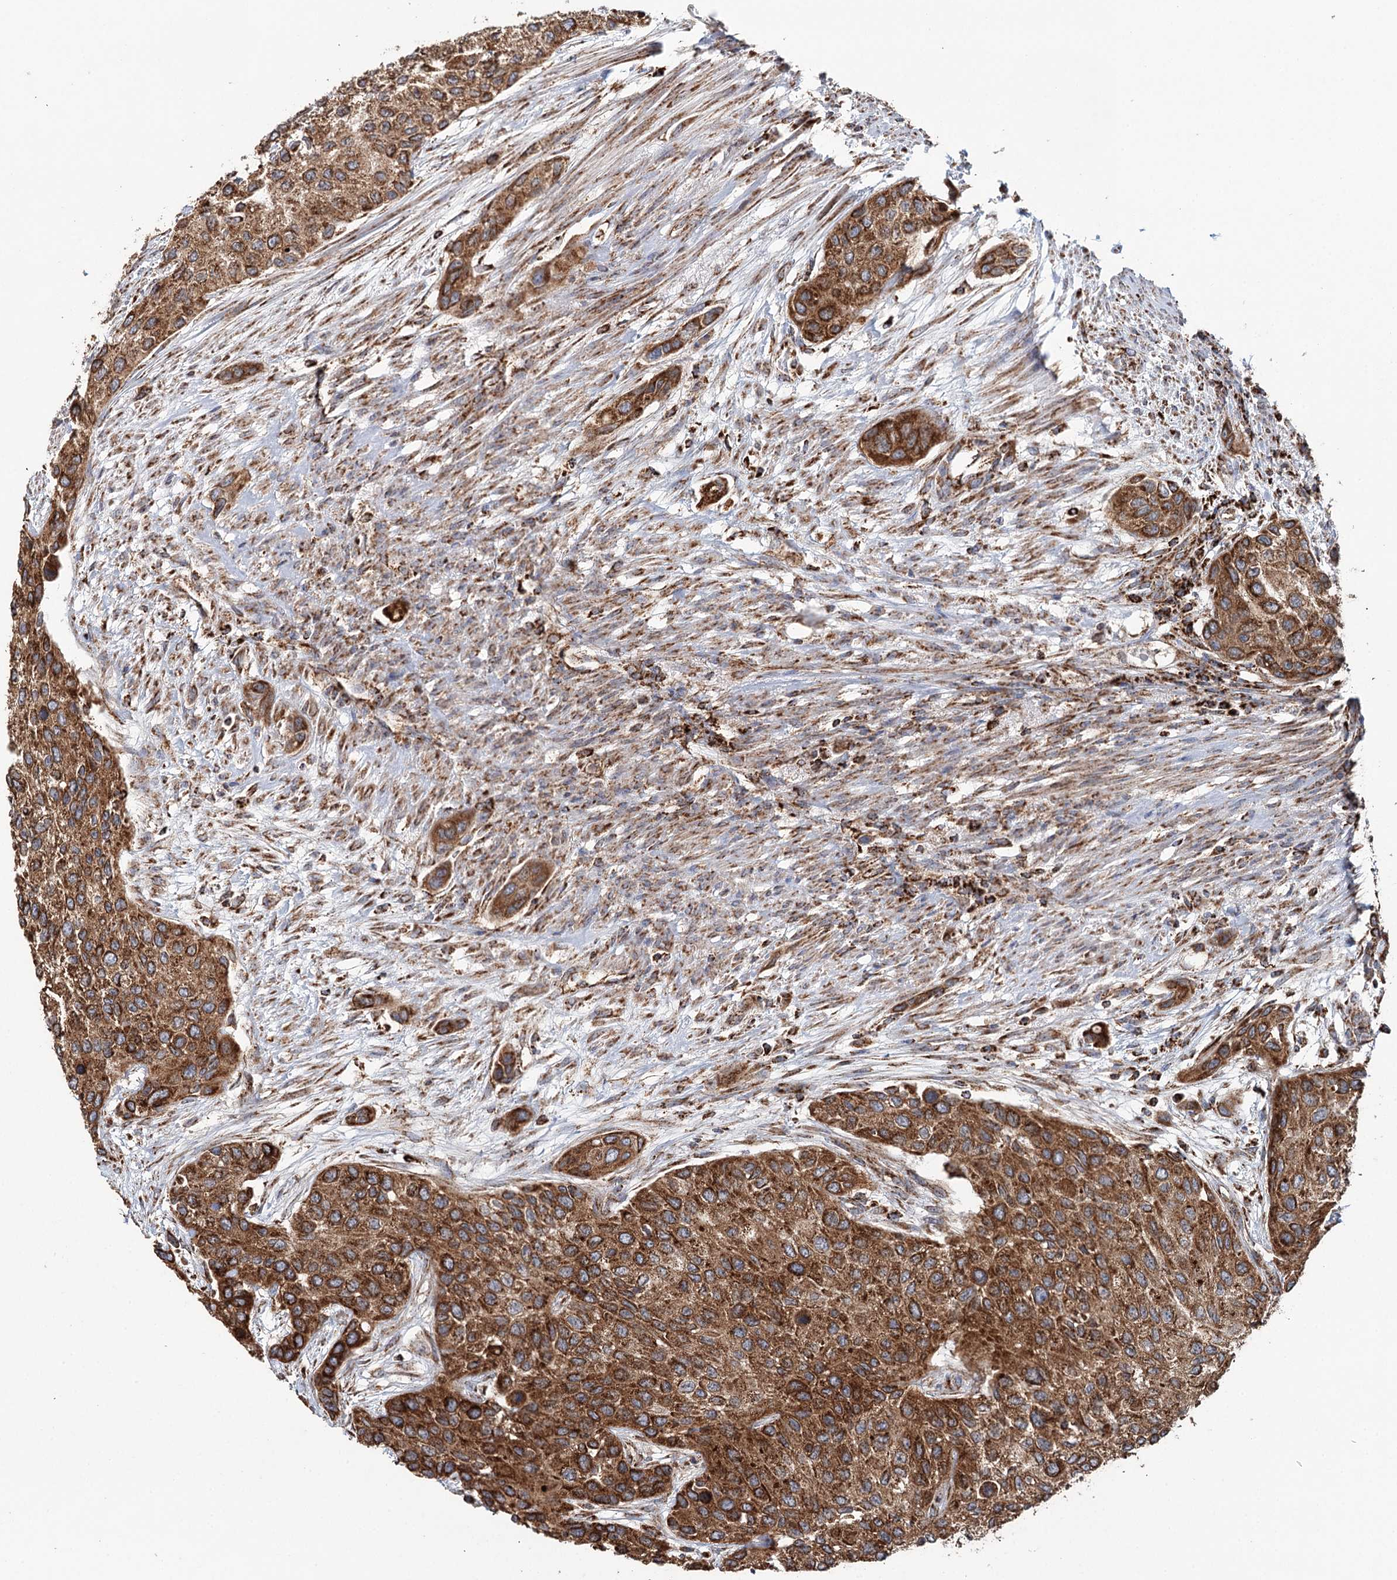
{"staining": {"intensity": "strong", "quantity": ">75%", "location": "cytoplasmic/membranous"}, "tissue": "urothelial cancer", "cell_type": "Tumor cells", "image_type": "cancer", "snomed": [{"axis": "morphology", "description": "Normal tissue, NOS"}, {"axis": "morphology", "description": "Urothelial carcinoma, High grade"}, {"axis": "topography", "description": "Vascular tissue"}, {"axis": "topography", "description": "Urinary bladder"}], "caption": "An immunohistochemistry micrograph of tumor tissue is shown. Protein staining in brown labels strong cytoplasmic/membranous positivity in urothelial carcinoma (high-grade) within tumor cells.", "gene": "APH1A", "patient": {"sex": "female", "age": 56}}